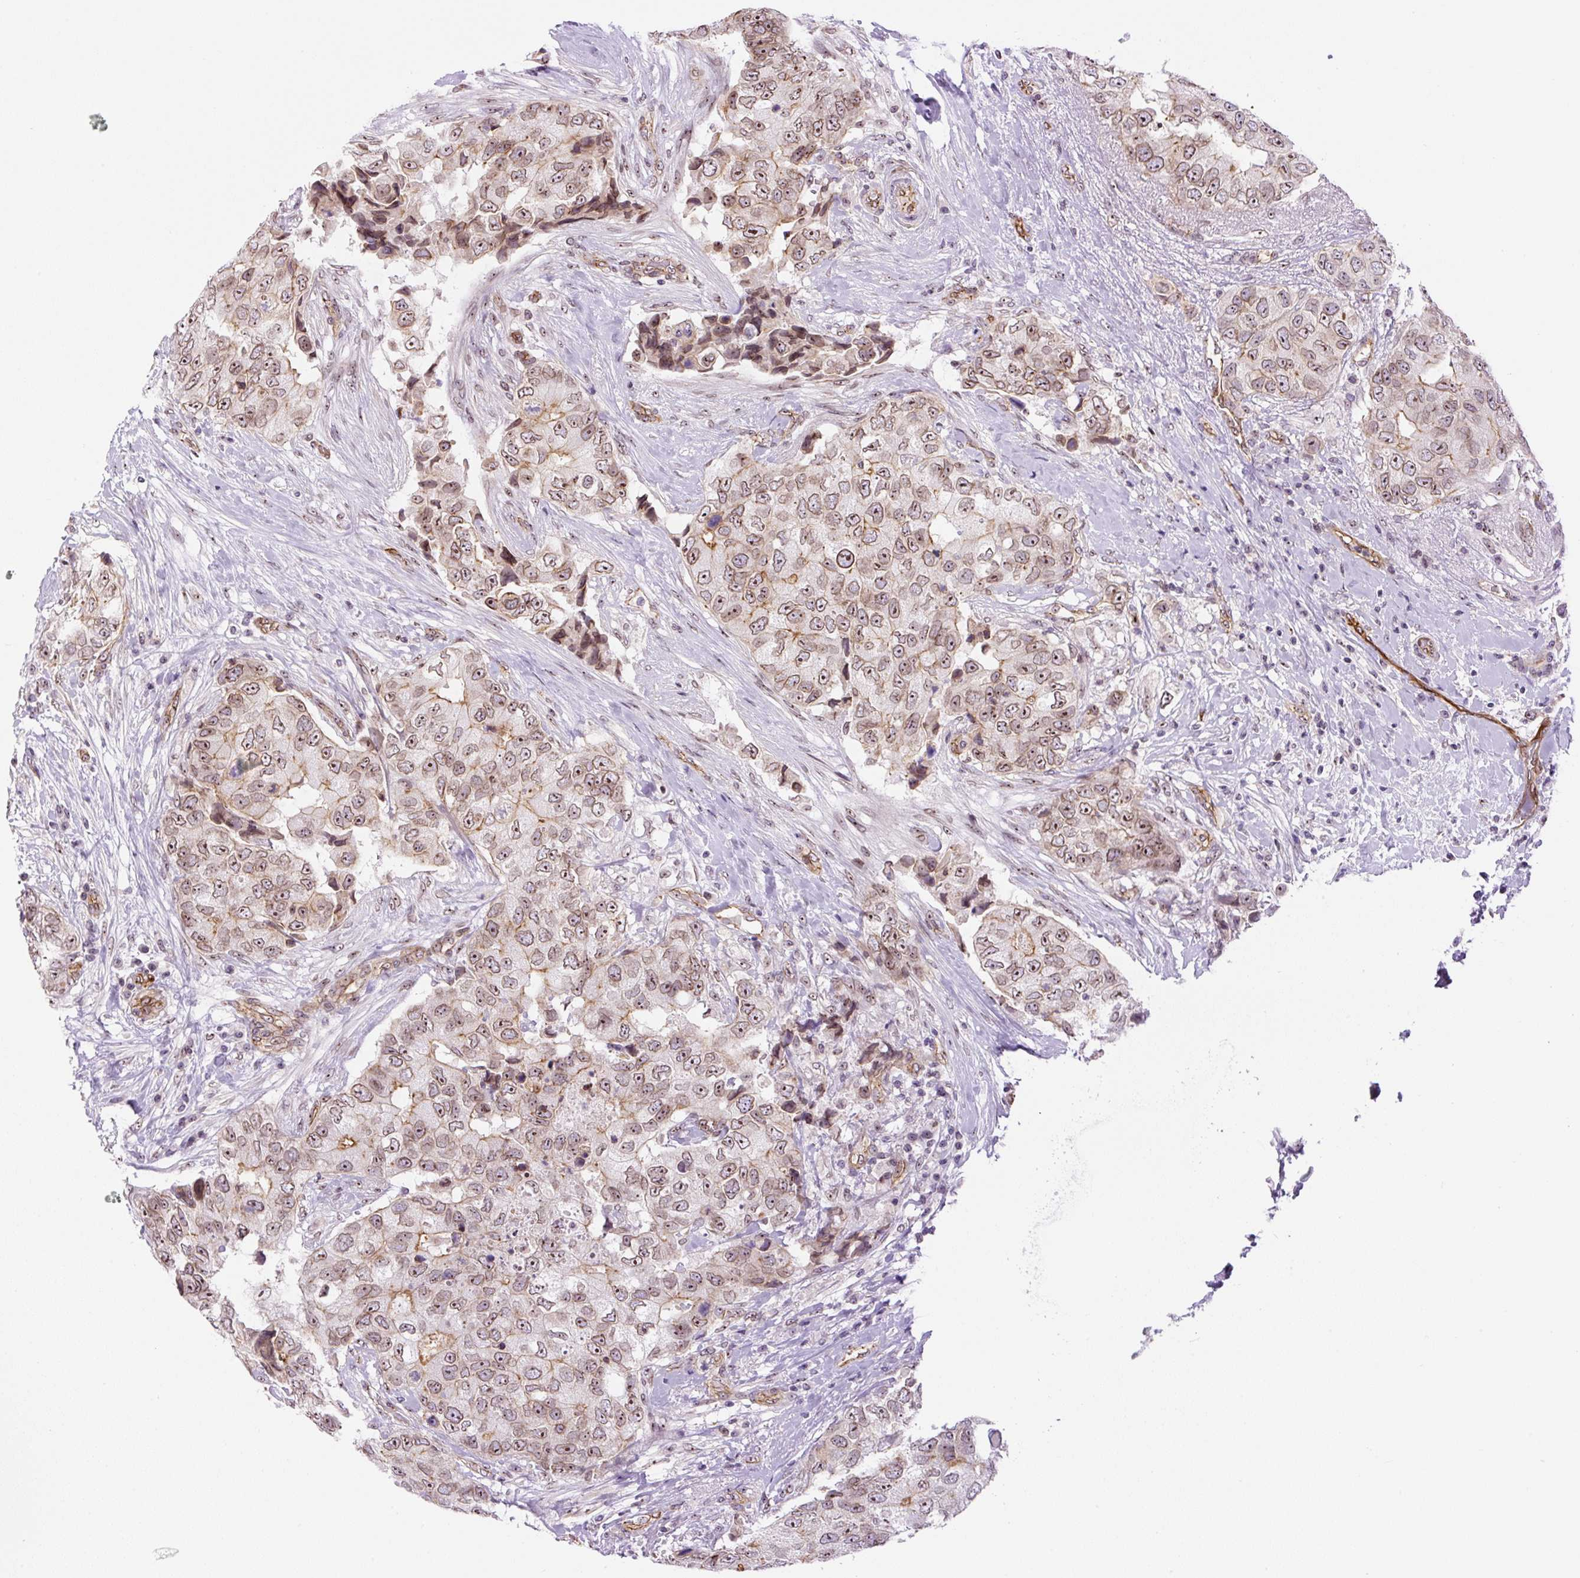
{"staining": {"intensity": "moderate", "quantity": ">75%", "location": "cytoplasmic/membranous,nuclear"}, "tissue": "breast cancer", "cell_type": "Tumor cells", "image_type": "cancer", "snomed": [{"axis": "morphology", "description": "Normal tissue, NOS"}, {"axis": "morphology", "description": "Duct carcinoma"}, {"axis": "topography", "description": "Breast"}], "caption": "Breast cancer tissue demonstrates moderate cytoplasmic/membranous and nuclear expression in approximately >75% of tumor cells, visualized by immunohistochemistry. Ihc stains the protein of interest in brown and the nuclei are stained blue.", "gene": "MYO5C", "patient": {"sex": "female", "age": 62}}